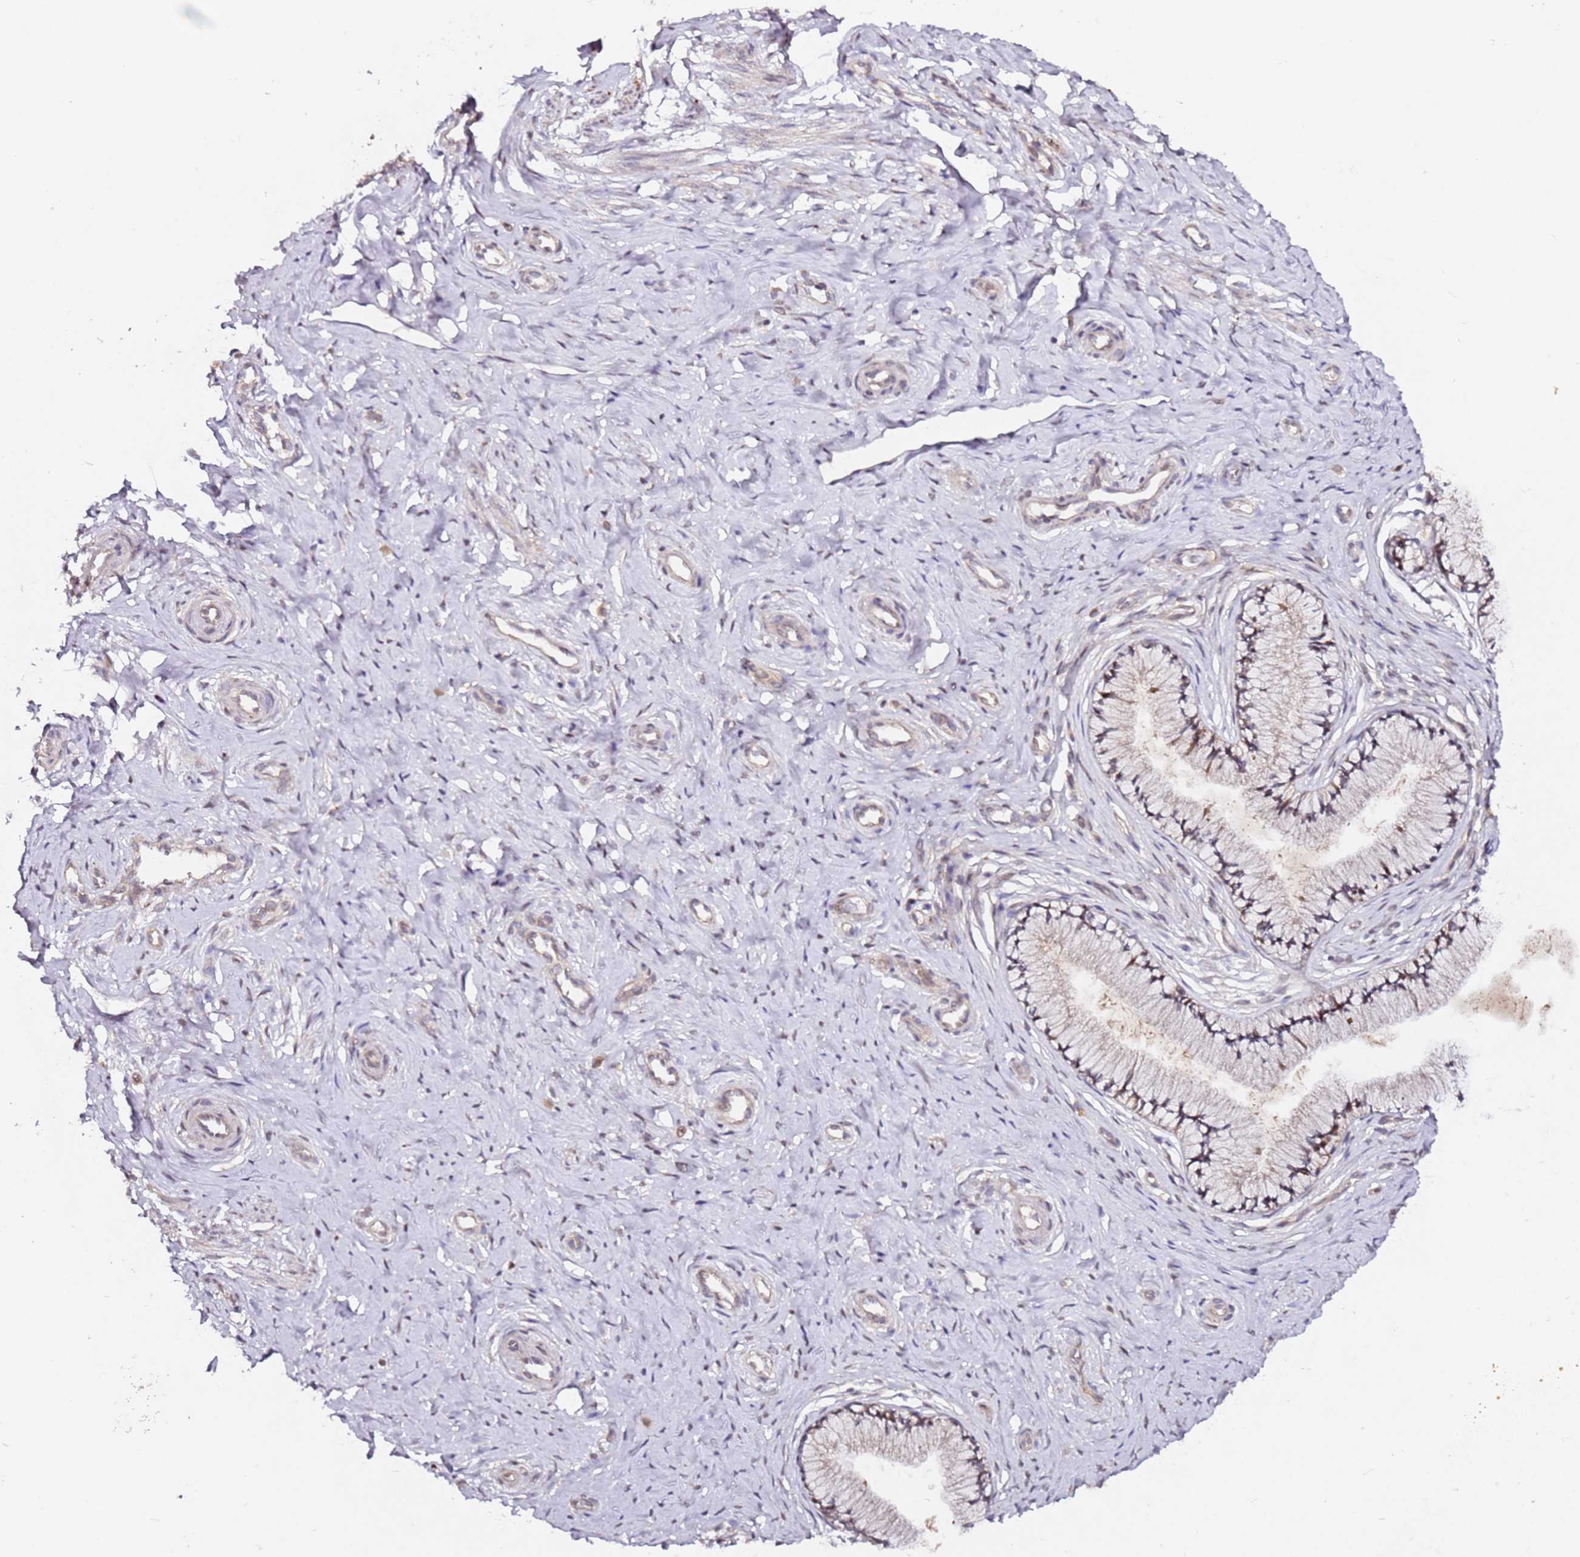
{"staining": {"intensity": "weak", "quantity": "25%-75%", "location": "cytoplasmic/membranous"}, "tissue": "cervix", "cell_type": "Glandular cells", "image_type": "normal", "snomed": [{"axis": "morphology", "description": "Normal tissue, NOS"}, {"axis": "topography", "description": "Cervix"}], "caption": "Immunohistochemistry photomicrograph of benign cervix: cervix stained using IHC demonstrates low levels of weak protein expression localized specifically in the cytoplasmic/membranous of glandular cells, appearing as a cytoplasmic/membranous brown color.", "gene": "ALG11", "patient": {"sex": "female", "age": 36}}